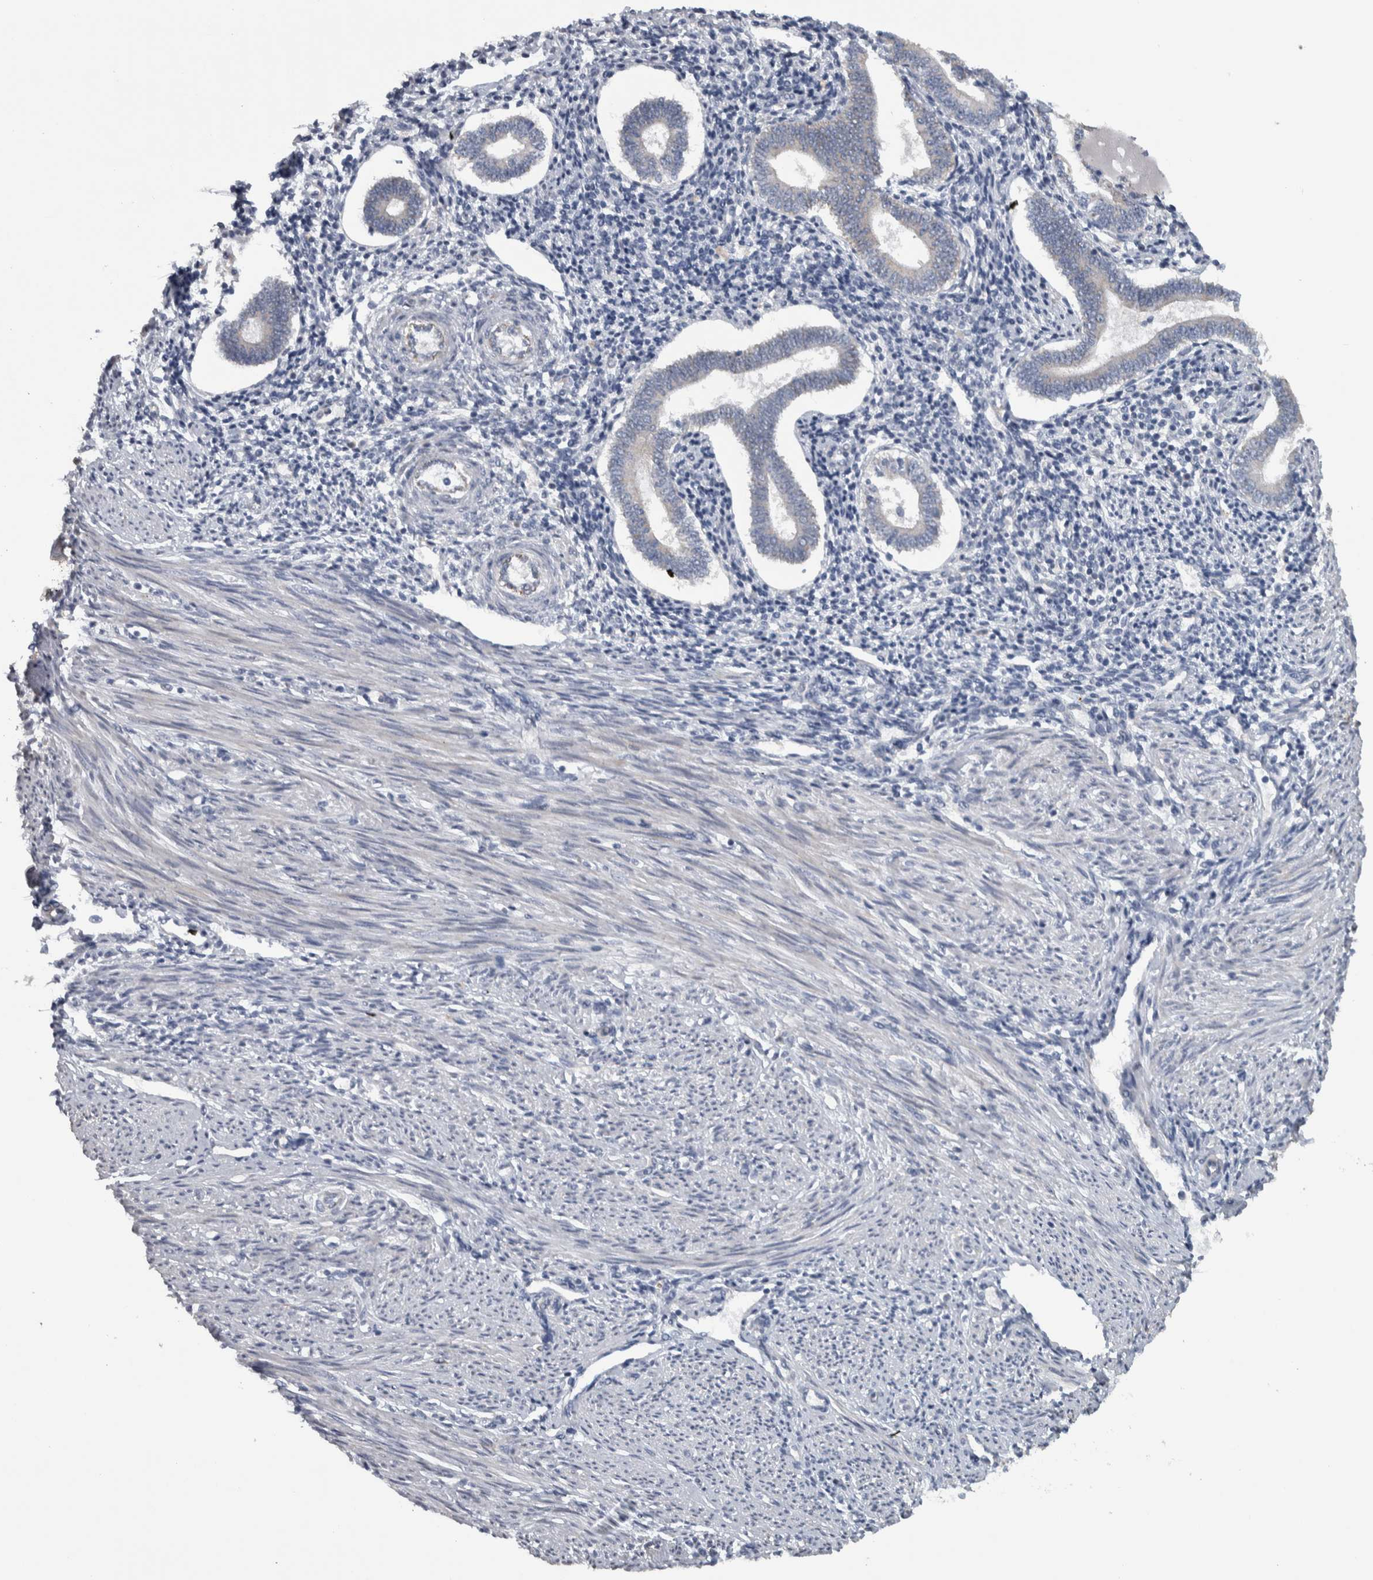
{"staining": {"intensity": "weak", "quantity": "25%-75%", "location": "cytoplasmic/membranous"}, "tissue": "endometrium", "cell_type": "Cells in endometrial stroma", "image_type": "normal", "snomed": [{"axis": "morphology", "description": "Normal tissue, NOS"}, {"axis": "topography", "description": "Endometrium"}], "caption": "Human endometrium stained with a brown dye displays weak cytoplasmic/membranous positive positivity in approximately 25%-75% of cells in endometrial stroma.", "gene": "NT5C2", "patient": {"sex": "female", "age": 42}}